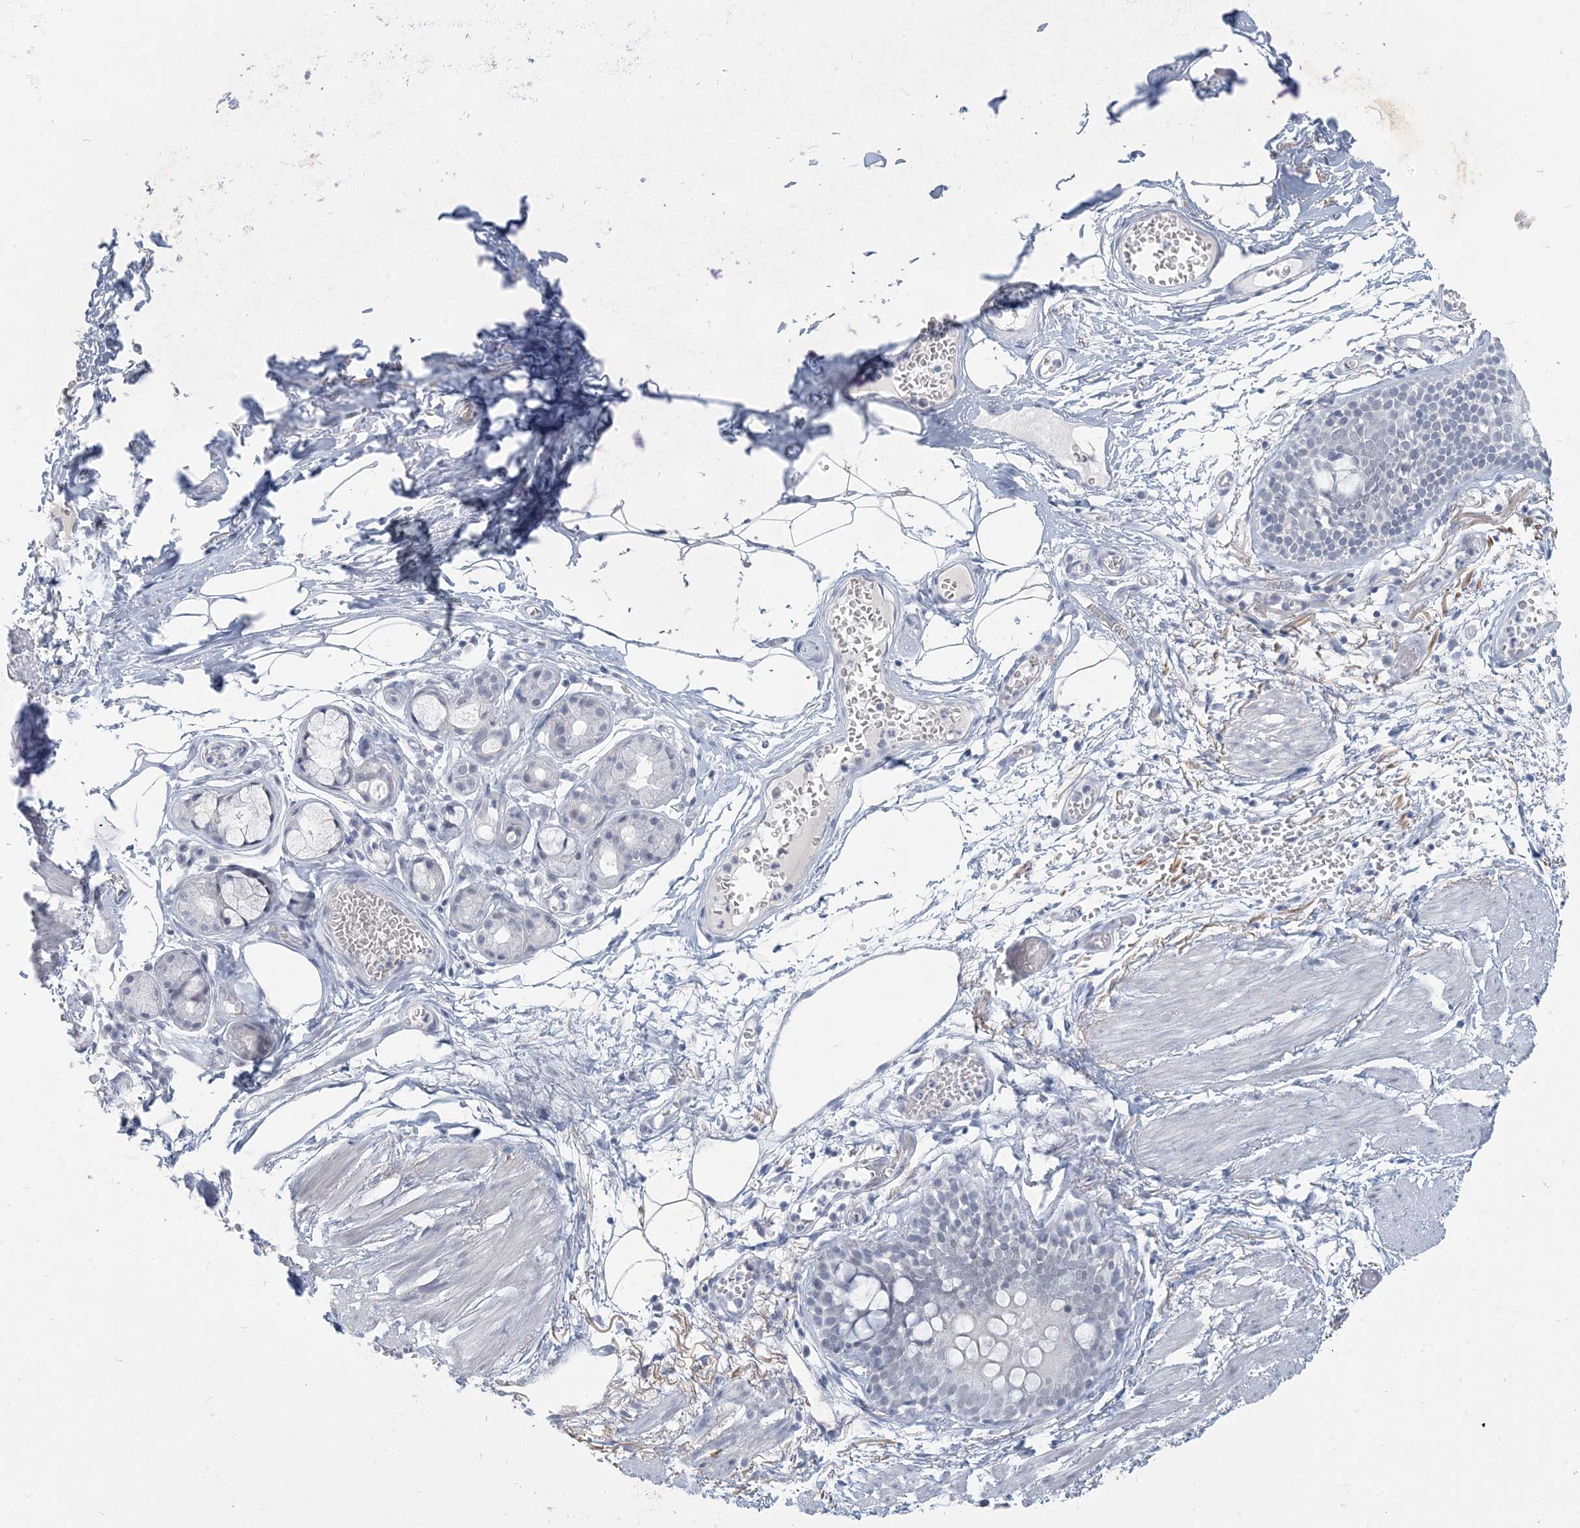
{"staining": {"intensity": "negative", "quantity": "none", "location": "none"}, "tissue": "bronchus", "cell_type": "Respiratory epithelial cells", "image_type": "normal", "snomed": [{"axis": "morphology", "description": "Normal tissue, NOS"}, {"axis": "topography", "description": "Bronchus"}, {"axis": "topography", "description": "Lung"}], "caption": "Immunohistochemical staining of normal human bronchus demonstrates no significant expression in respiratory epithelial cells. The staining is performed using DAB brown chromogen with nuclei counter-stained in using hematoxylin.", "gene": "SCML1", "patient": {"sex": "male", "age": 56}}